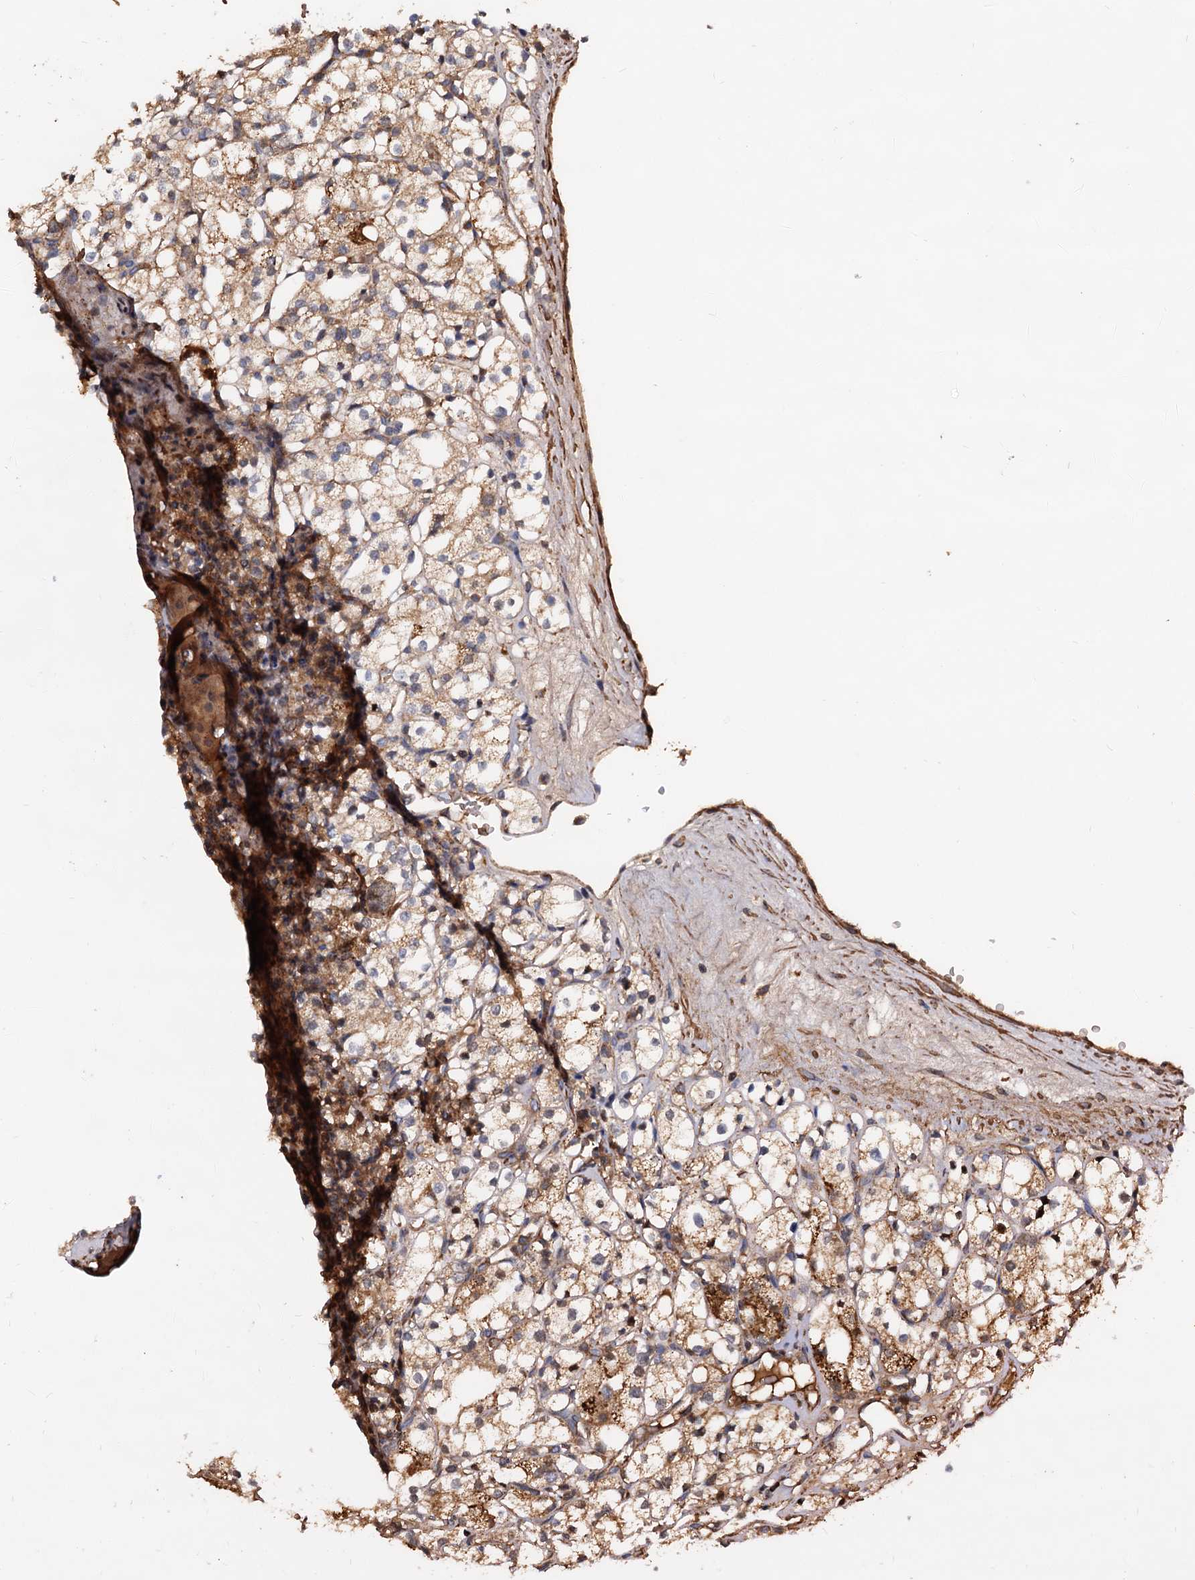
{"staining": {"intensity": "moderate", "quantity": ">75%", "location": "cytoplasmic/membranous"}, "tissue": "renal cancer", "cell_type": "Tumor cells", "image_type": "cancer", "snomed": [{"axis": "morphology", "description": "Adenocarcinoma, NOS"}, {"axis": "topography", "description": "Kidney"}], "caption": "Adenocarcinoma (renal) was stained to show a protein in brown. There is medium levels of moderate cytoplasmic/membranous staining in approximately >75% of tumor cells.", "gene": "MRPL42", "patient": {"sex": "male", "age": 77}}